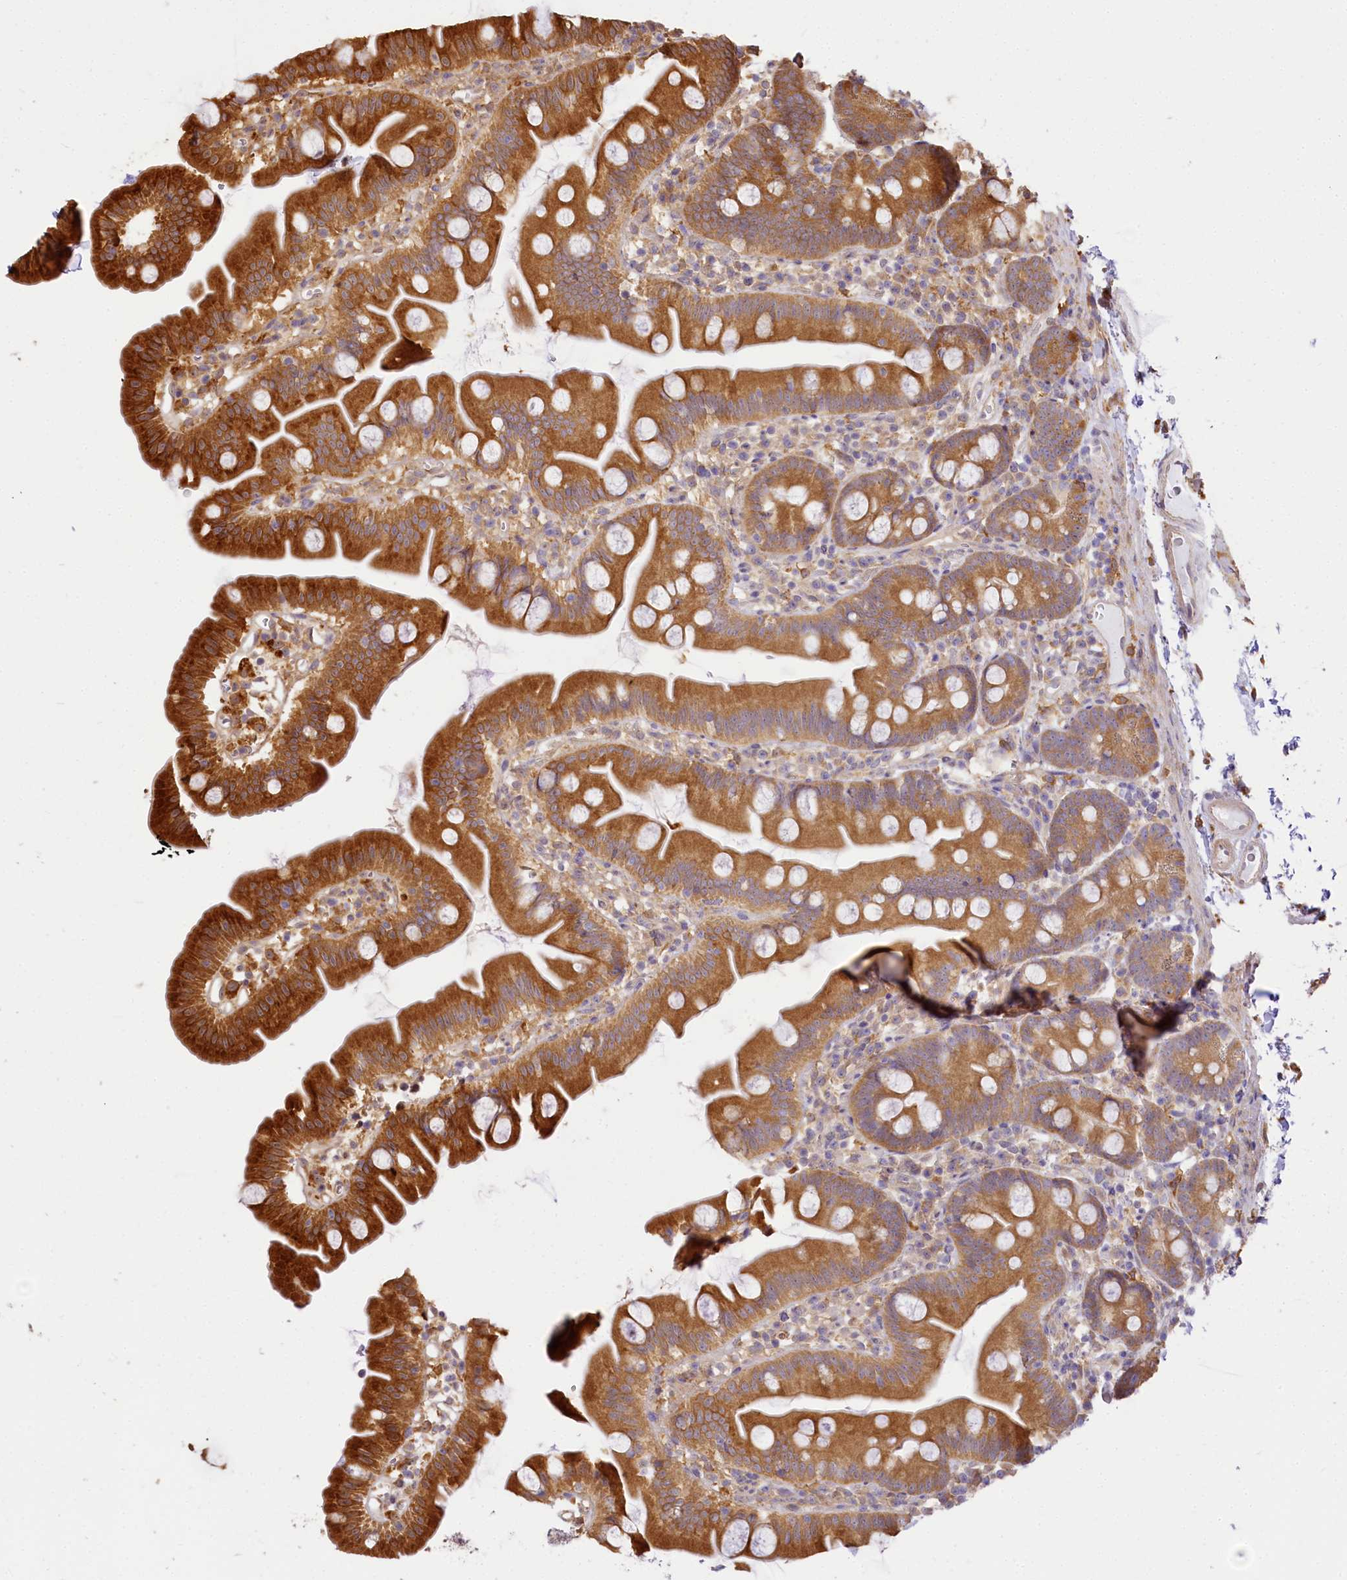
{"staining": {"intensity": "strong", "quantity": ">75%", "location": "cytoplasmic/membranous"}, "tissue": "small intestine", "cell_type": "Glandular cells", "image_type": "normal", "snomed": [{"axis": "morphology", "description": "Normal tissue, NOS"}, {"axis": "topography", "description": "Small intestine"}], "caption": "This photomicrograph demonstrates IHC staining of unremarkable small intestine, with high strong cytoplasmic/membranous positivity in about >75% of glandular cells.", "gene": "PPIP5K2", "patient": {"sex": "female", "age": 68}}